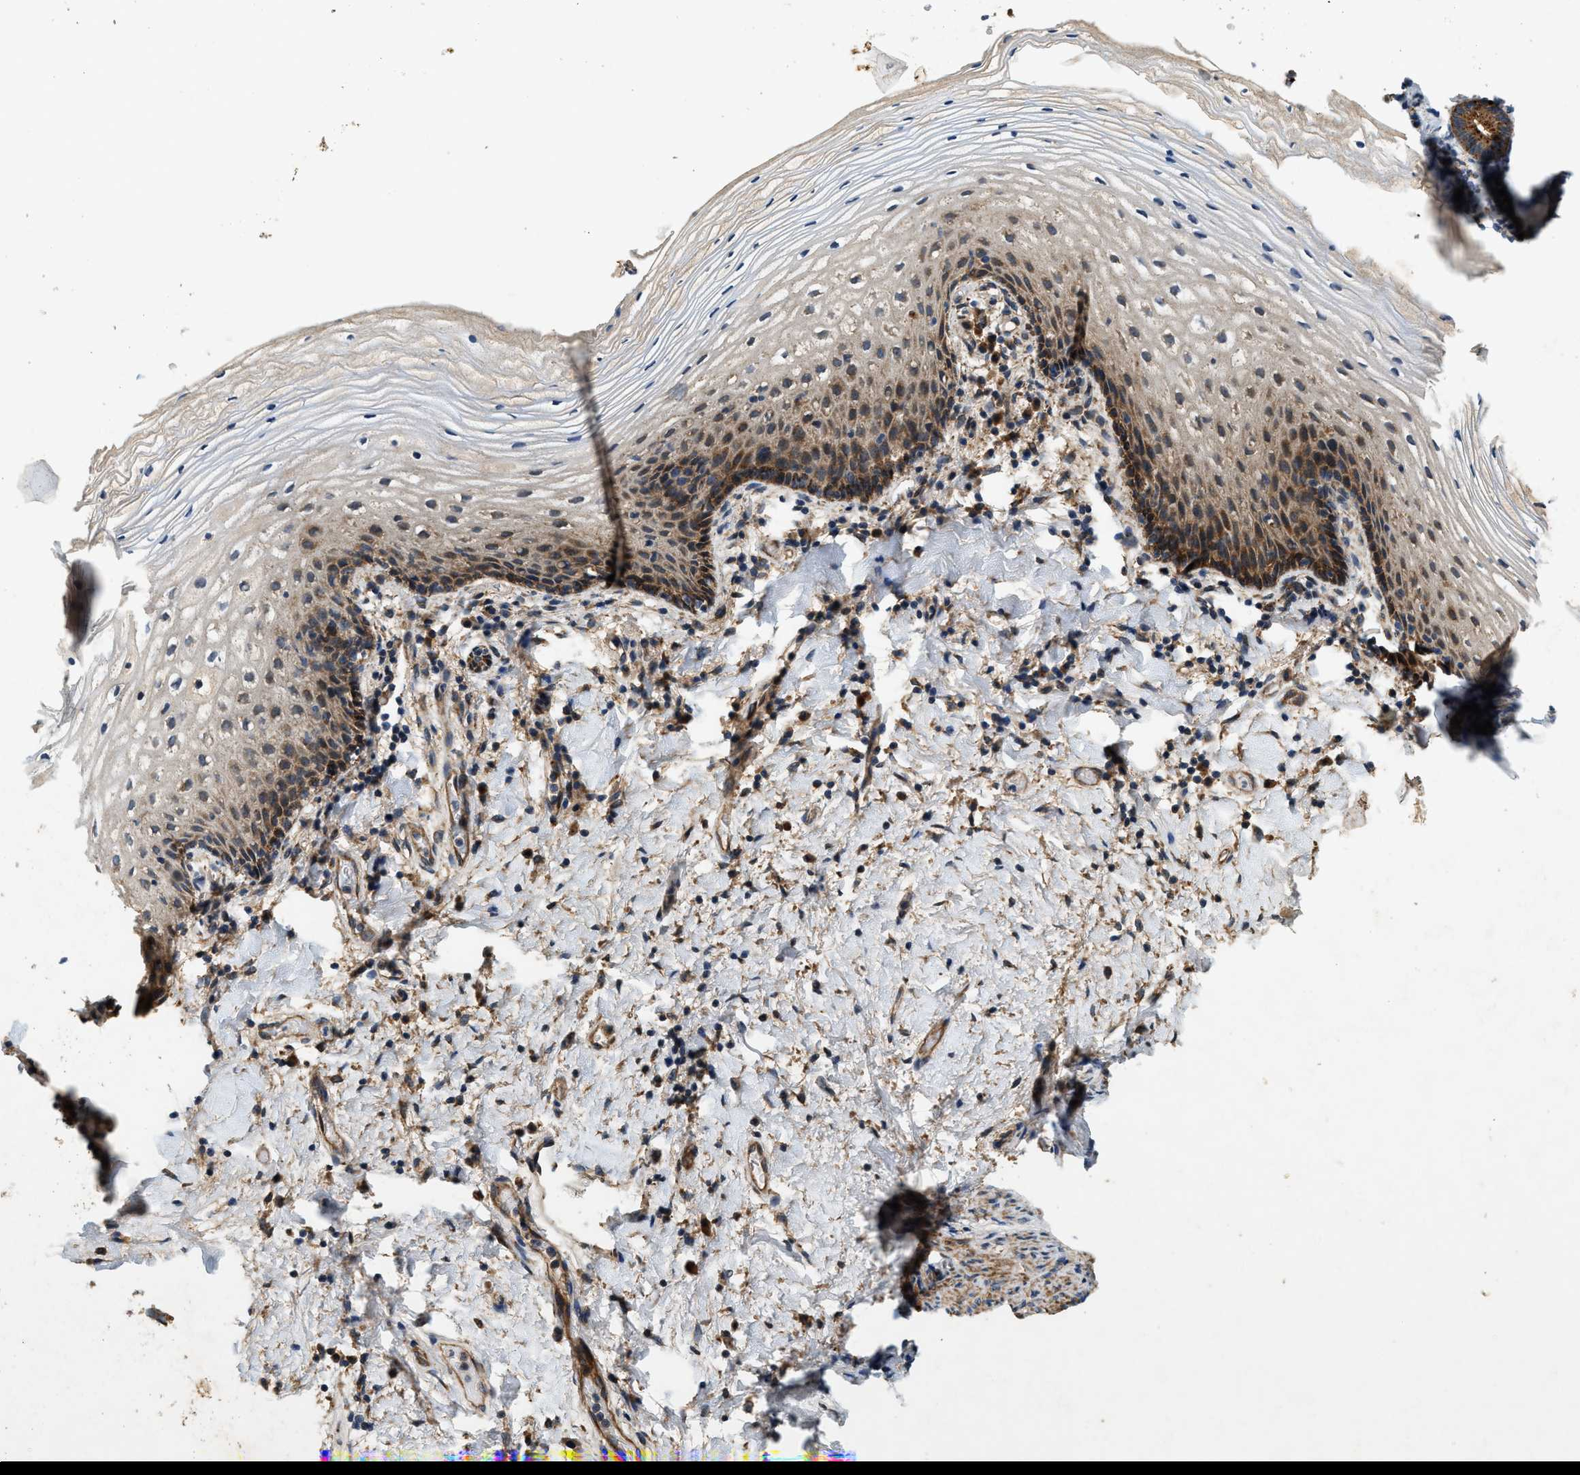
{"staining": {"intensity": "moderate", "quantity": ">75%", "location": "cytoplasmic/membranous"}, "tissue": "vagina", "cell_type": "Squamous epithelial cells", "image_type": "normal", "snomed": [{"axis": "morphology", "description": "Normal tissue, NOS"}, {"axis": "topography", "description": "Vagina"}], "caption": "An immunohistochemistry (IHC) histopathology image of normal tissue is shown. Protein staining in brown highlights moderate cytoplasmic/membranous positivity in vagina within squamous epithelial cells.", "gene": "DUSP10", "patient": {"sex": "female", "age": 60}}